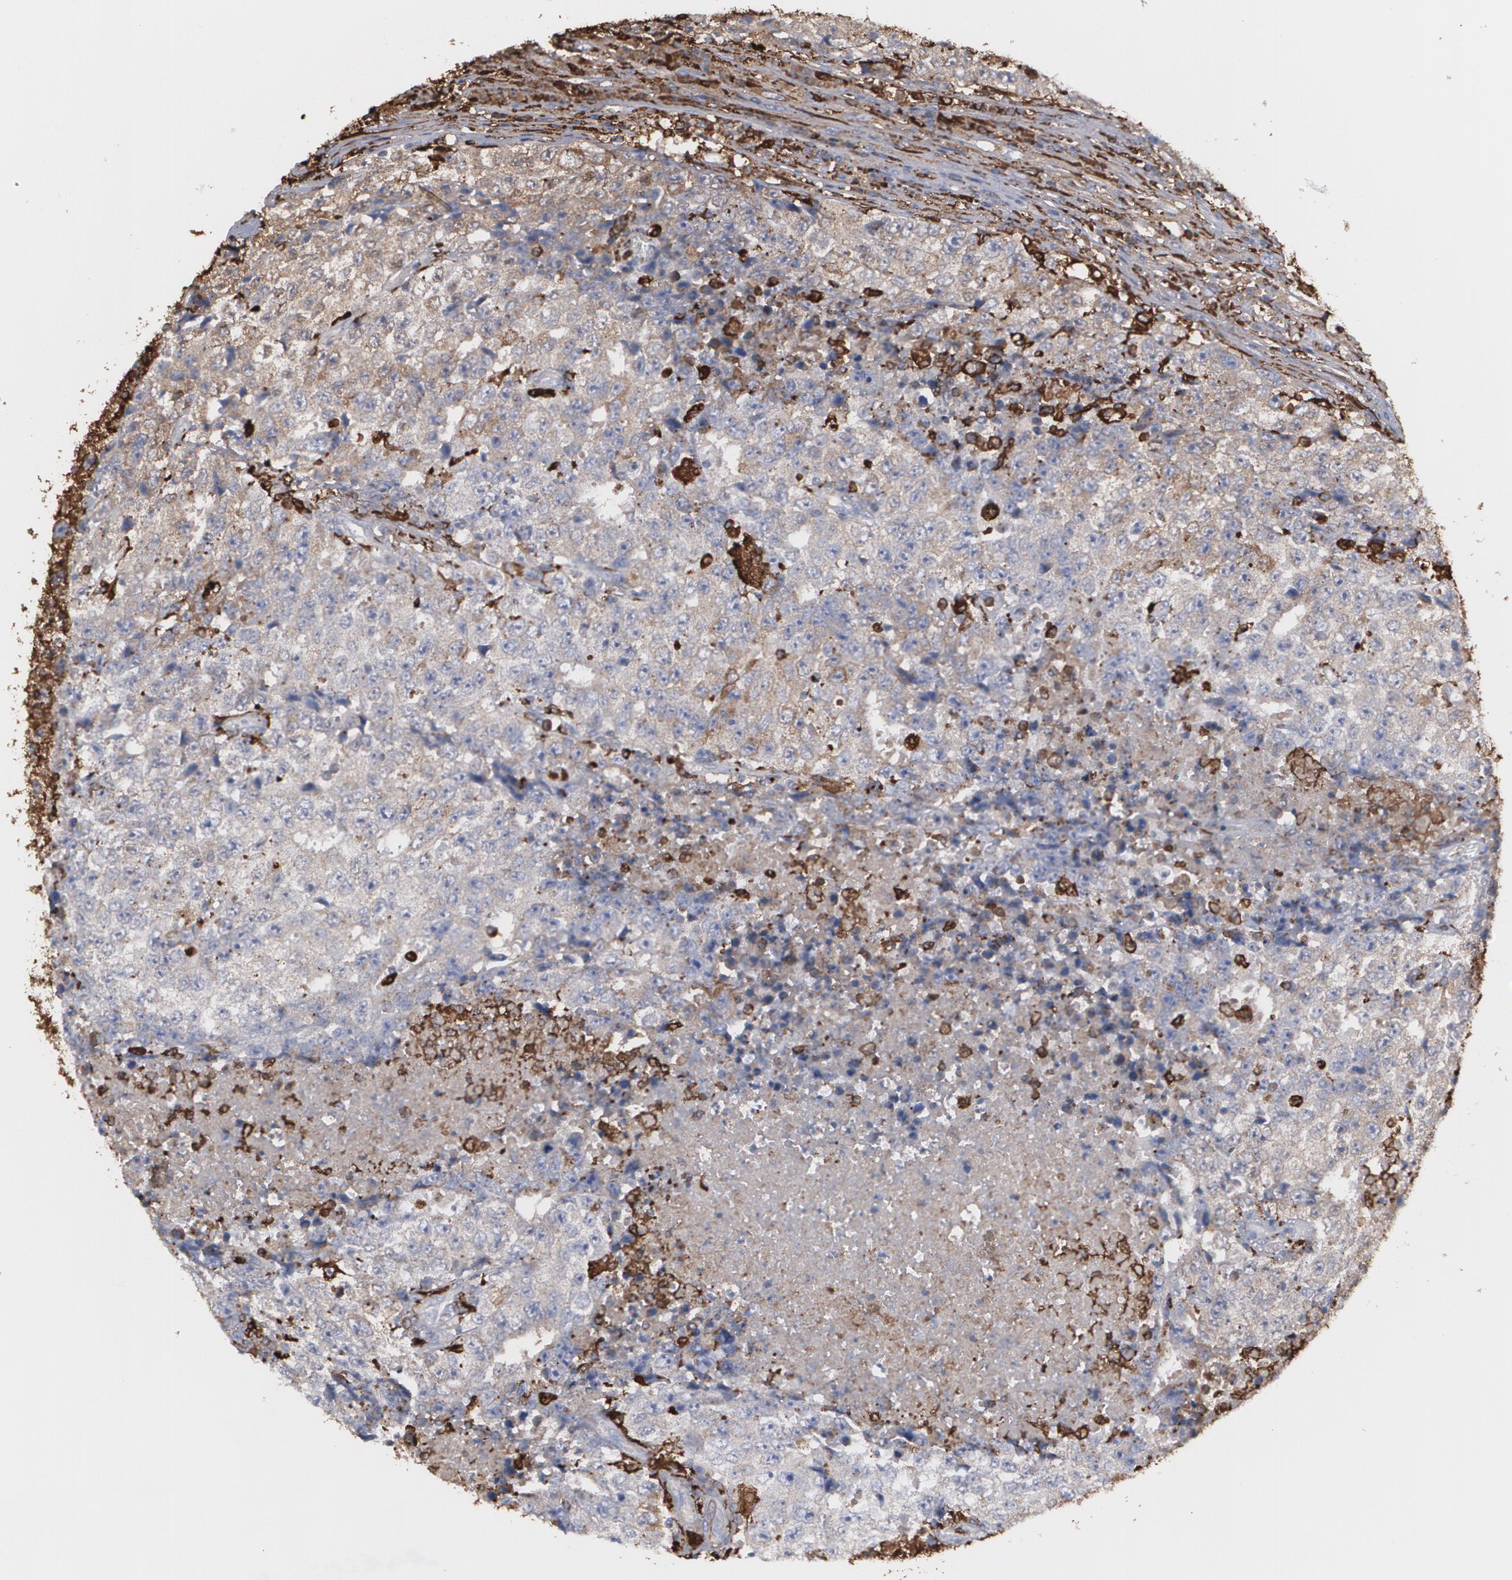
{"staining": {"intensity": "moderate", "quantity": ">75%", "location": "cytoplasmic/membranous"}, "tissue": "testis cancer", "cell_type": "Tumor cells", "image_type": "cancer", "snomed": [{"axis": "morphology", "description": "Necrosis, NOS"}, {"axis": "morphology", "description": "Carcinoma, Embryonal, NOS"}, {"axis": "topography", "description": "Testis"}], "caption": "High-power microscopy captured an IHC photomicrograph of testis cancer, revealing moderate cytoplasmic/membranous staining in approximately >75% of tumor cells.", "gene": "ODC1", "patient": {"sex": "male", "age": 19}}